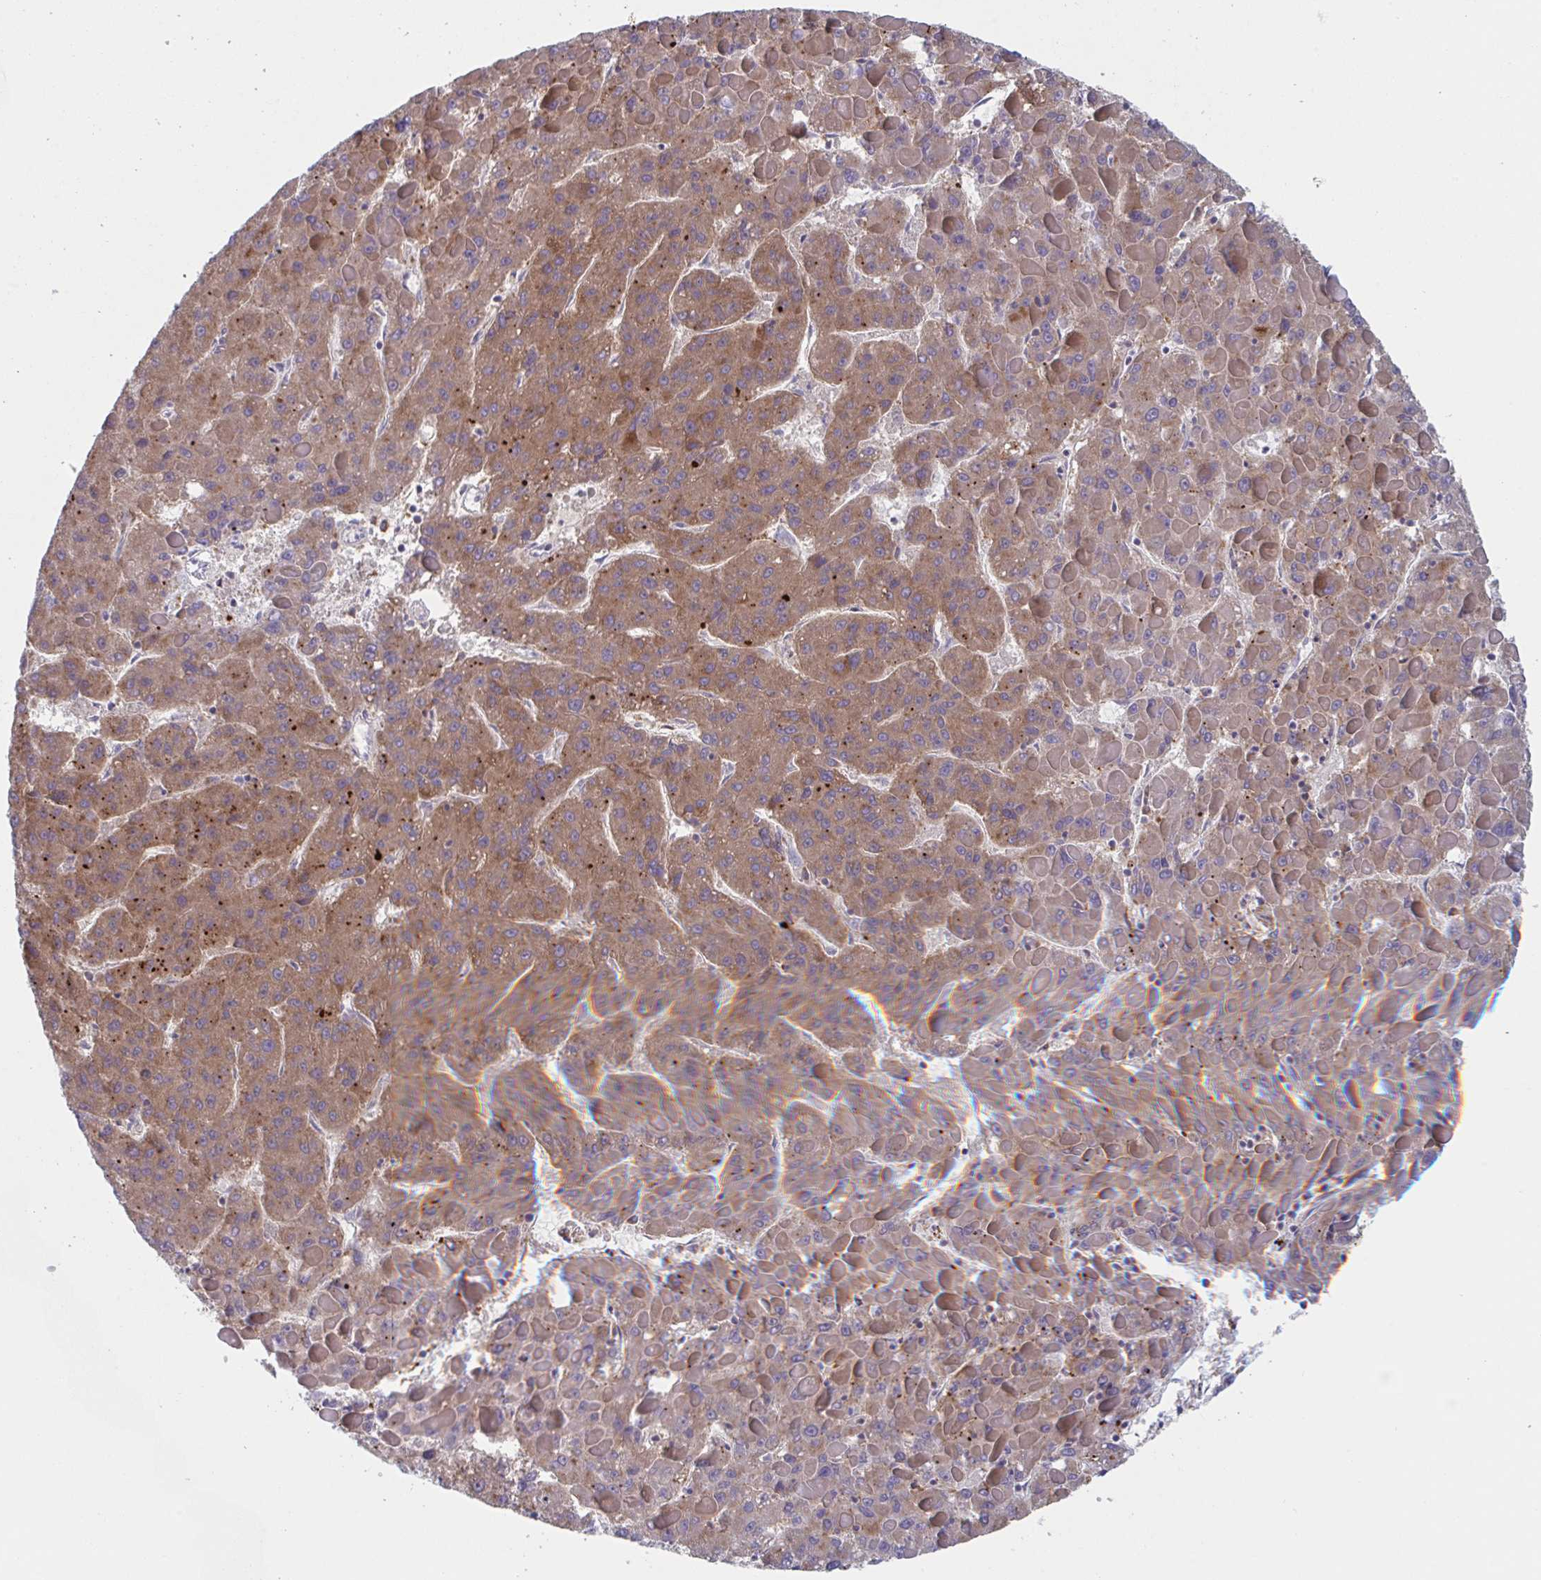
{"staining": {"intensity": "moderate", "quantity": ">75%", "location": "cytoplasmic/membranous"}, "tissue": "liver cancer", "cell_type": "Tumor cells", "image_type": "cancer", "snomed": [{"axis": "morphology", "description": "Carcinoma, Hepatocellular, NOS"}, {"axis": "topography", "description": "Liver"}], "caption": "Brown immunohistochemical staining in human liver cancer (hepatocellular carcinoma) displays moderate cytoplasmic/membranous expression in about >75% of tumor cells.", "gene": "NIPSNAP1", "patient": {"sex": "female", "age": 82}}